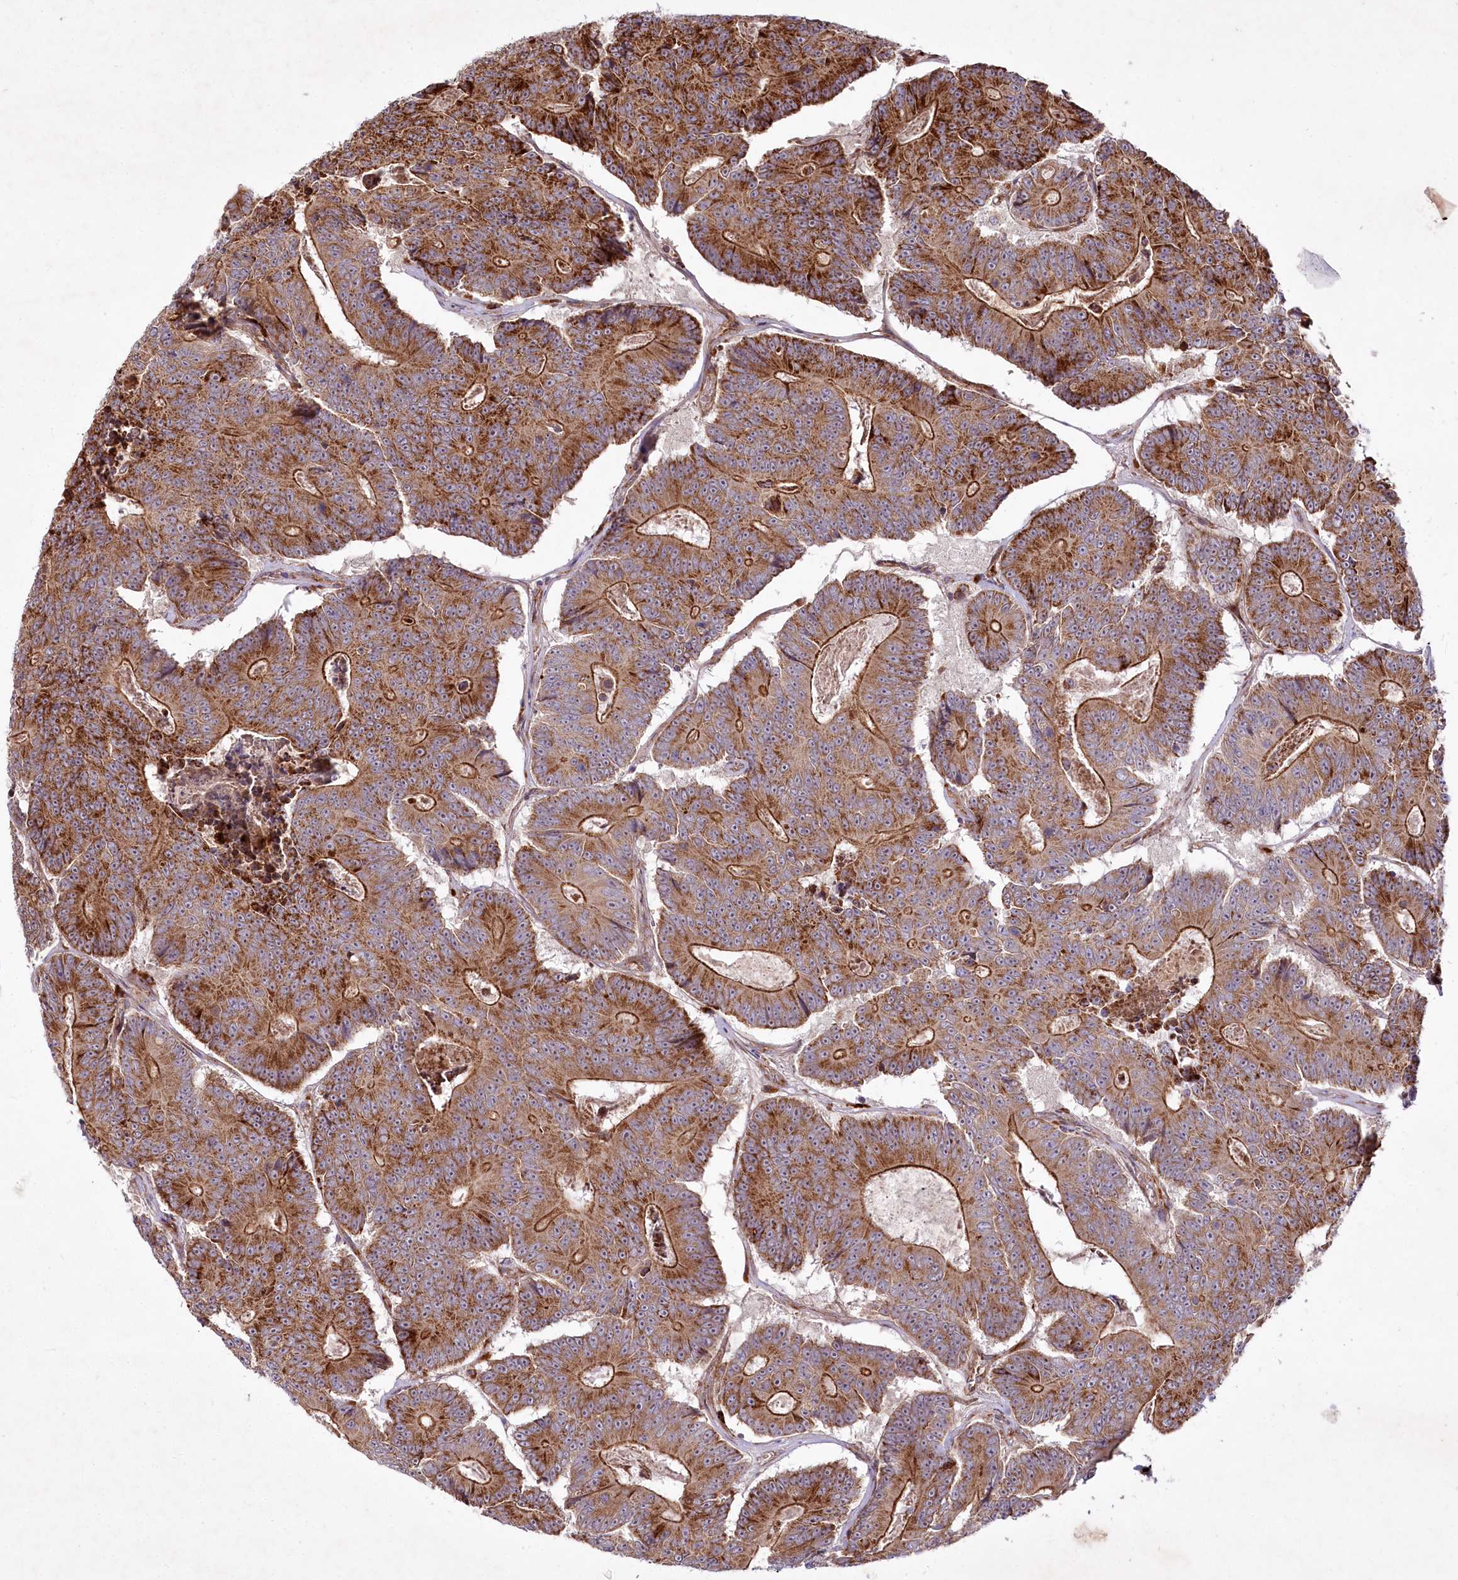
{"staining": {"intensity": "strong", "quantity": ">75%", "location": "cytoplasmic/membranous"}, "tissue": "colorectal cancer", "cell_type": "Tumor cells", "image_type": "cancer", "snomed": [{"axis": "morphology", "description": "Adenocarcinoma, NOS"}, {"axis": "topography", "description": "Colon"}], "caption": "A brown stain shows strong cytoplasmic/membranous positivity of a protein in human colorectal cancer (adenocarcinoma) tumor cells.", "gene": "PSTK", "patient": {"sex": "male", "age": 83}}